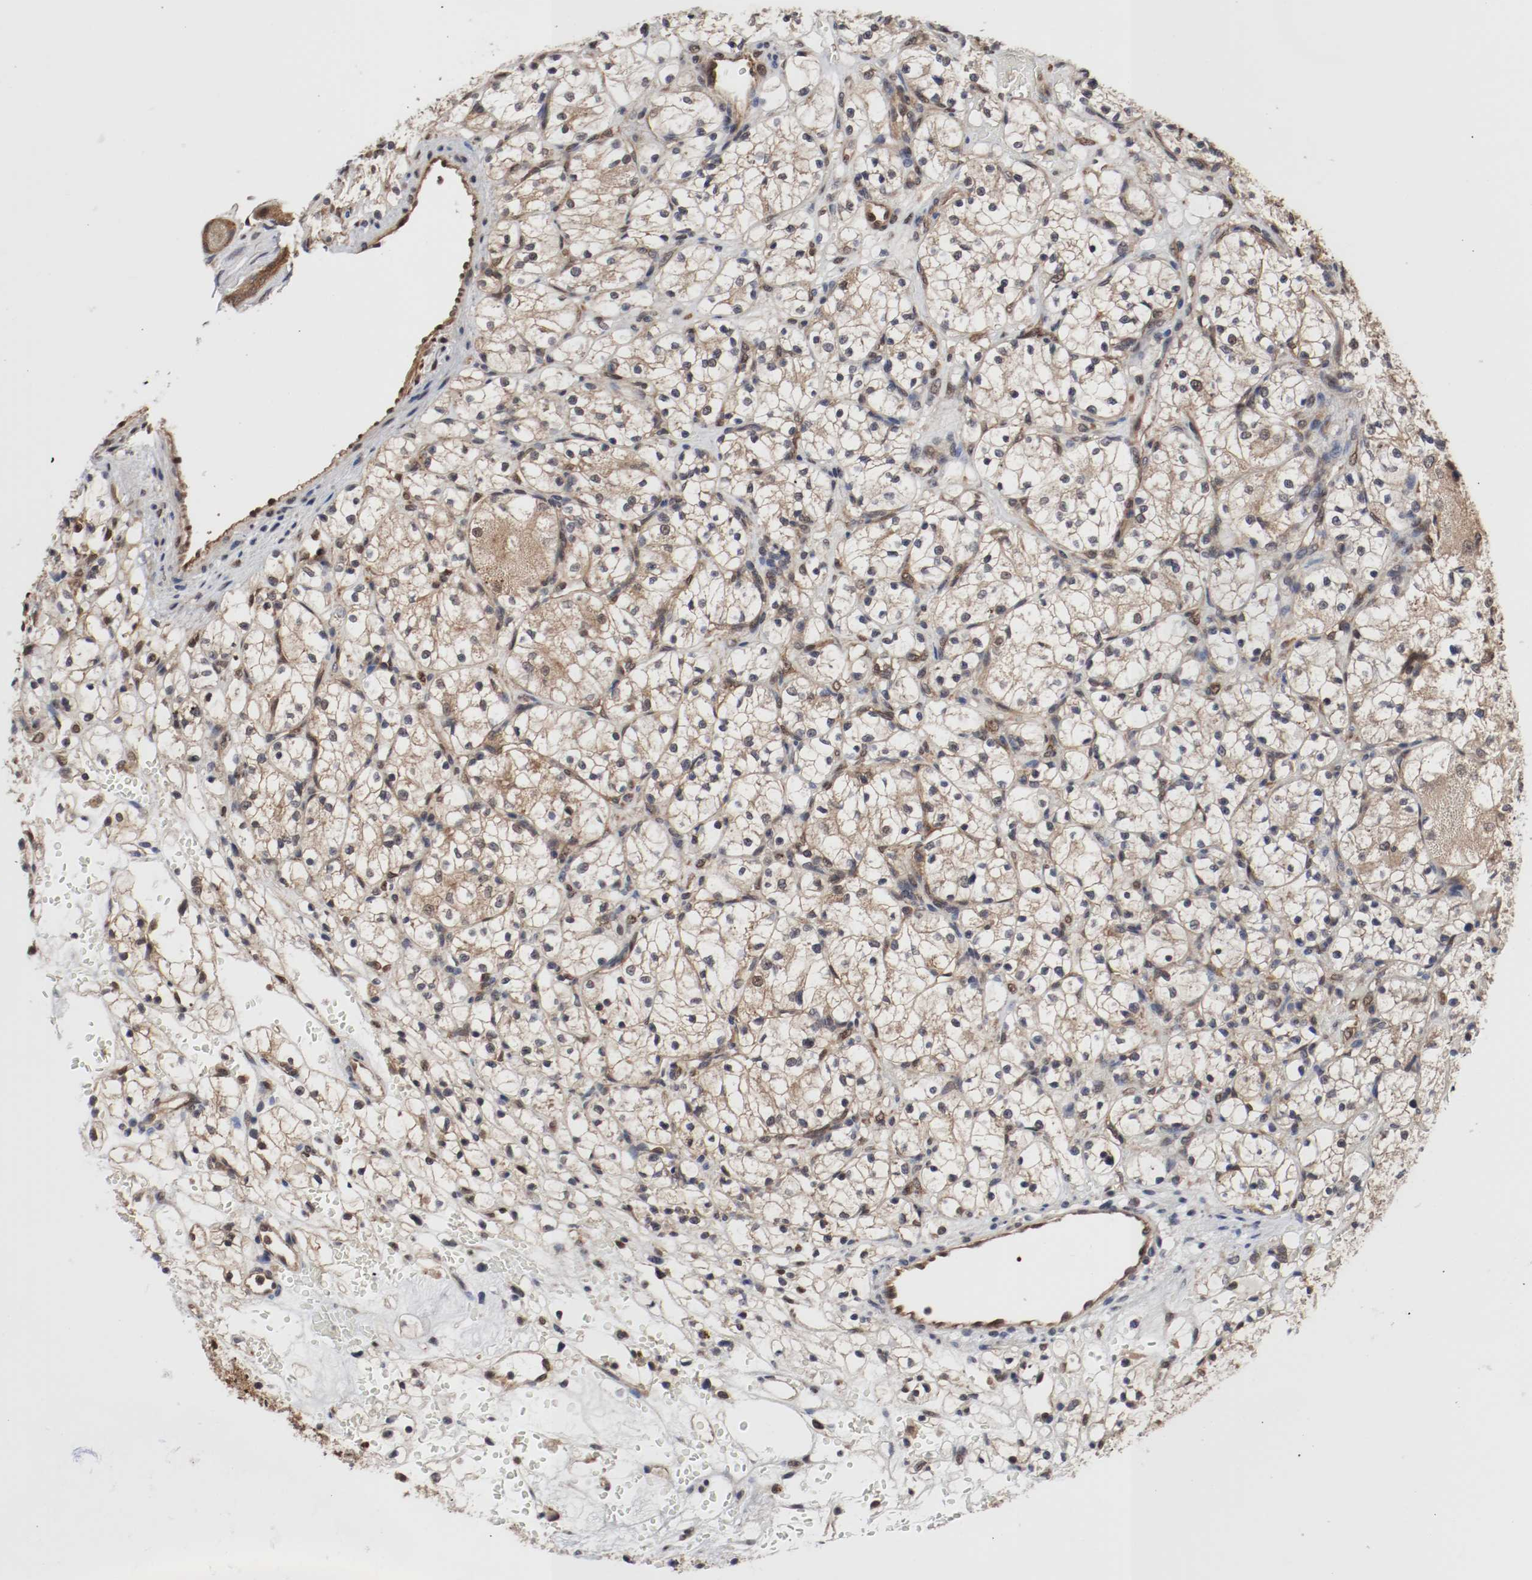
{"staining": {"intensity": "moderate", "quantity": ">75%", "location": "cytoplasmic/membranous,nuclear"}, "tissue": "renal cancer", "cell_type": "Tumor cells", "image_type": "cancer", "snomed": [{"axis": "morphology", "description": "Adenocarcinoma, NOS"}, {"axis": "topography", "description": "Kidney"}], "caption": "Protein positivity by immunohistochemistry (IHC) reveals moderate cytoplasmic/membranous and nuclear positivity in about >75% of tumor cells in renal adenocarcinoma.", "gene": "AFG3L2", "patient": {"sex": "female", "age": 60}}